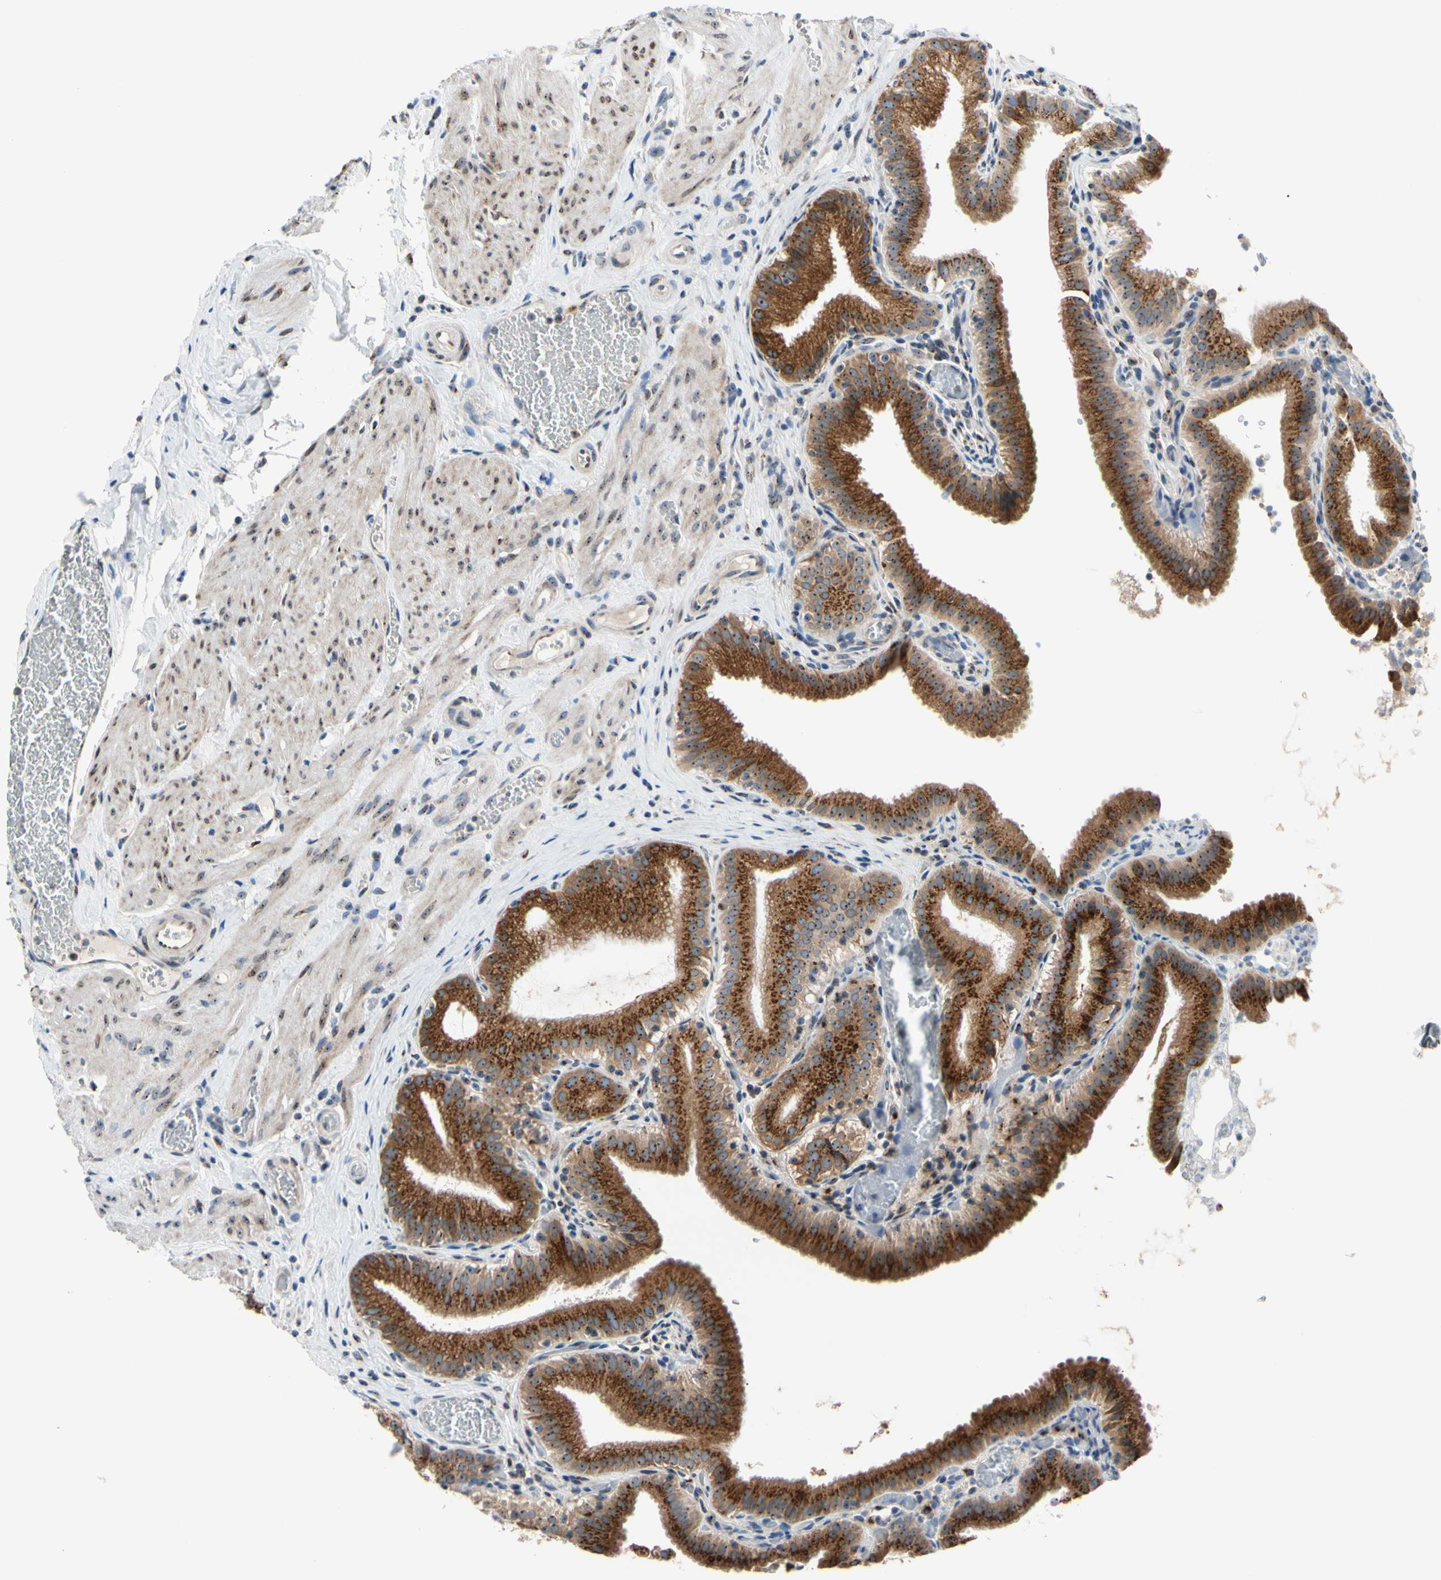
{"staining": {"intensity": "moderate", "quantity": ">75%", "location": "cytoplasmic/membranous"}, "tissue": "gallbladder", "cell_type": "Glandular cells", "image_type": "normal", "snomed": [{"axis": "morphology", "description": "Normal tissue, NOS"}, {"axis": "topography", "description": "Gallbladder"}], "caption": "Protein staining by immunohistochemistry demonstrates moderate cytoplasmic/membranous positivity in approximately >75% of glandular cells in normal gallbladder. (Stains: DAB (3,3'-diaminobenzidine) in brown, nuclei in blue, Microscopy: brightfield microscopy at high magnification).", "gene": "TMED7", "patient": {"sex": "male", "age": 54}}